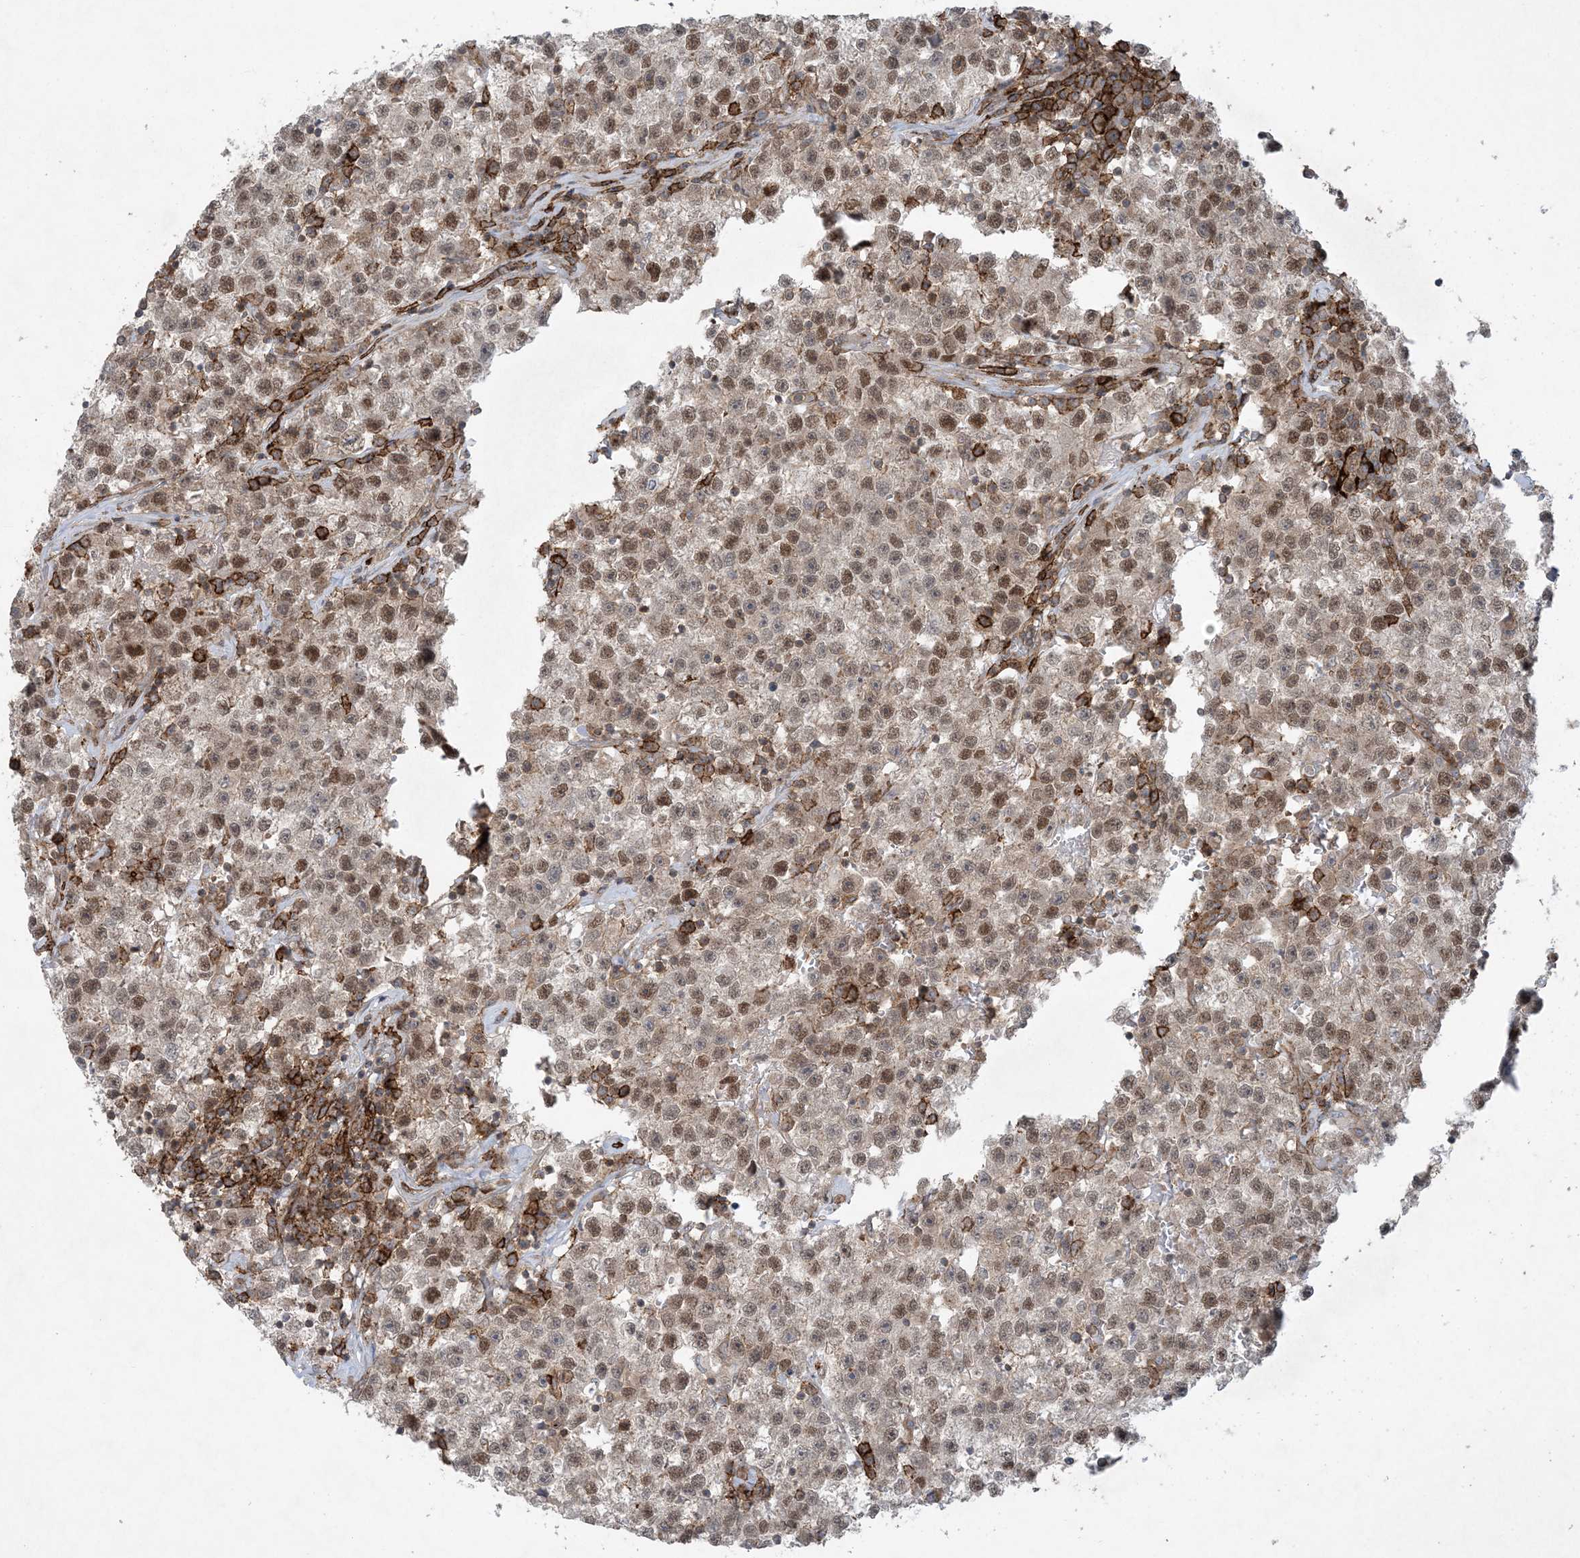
{"staining": {"intensity": "moderate", "quantity": ">75%", "location": "nuclear"}, "tissue": "testis cancer", "cell_type": "Tumor cells", "image_type": "cancer", "snomed": [{"axis": "morphology", "description": "Seminoma, NOS"}, {"axis": "topography", "description": "Testis"}], "caption": "A micrograph of human testis cancer stained for a protein demonstrates moderate nuclear brown staining in tumor cells.", "gene": "STAM2", "patient": {"sex": "male", "age": 22}}